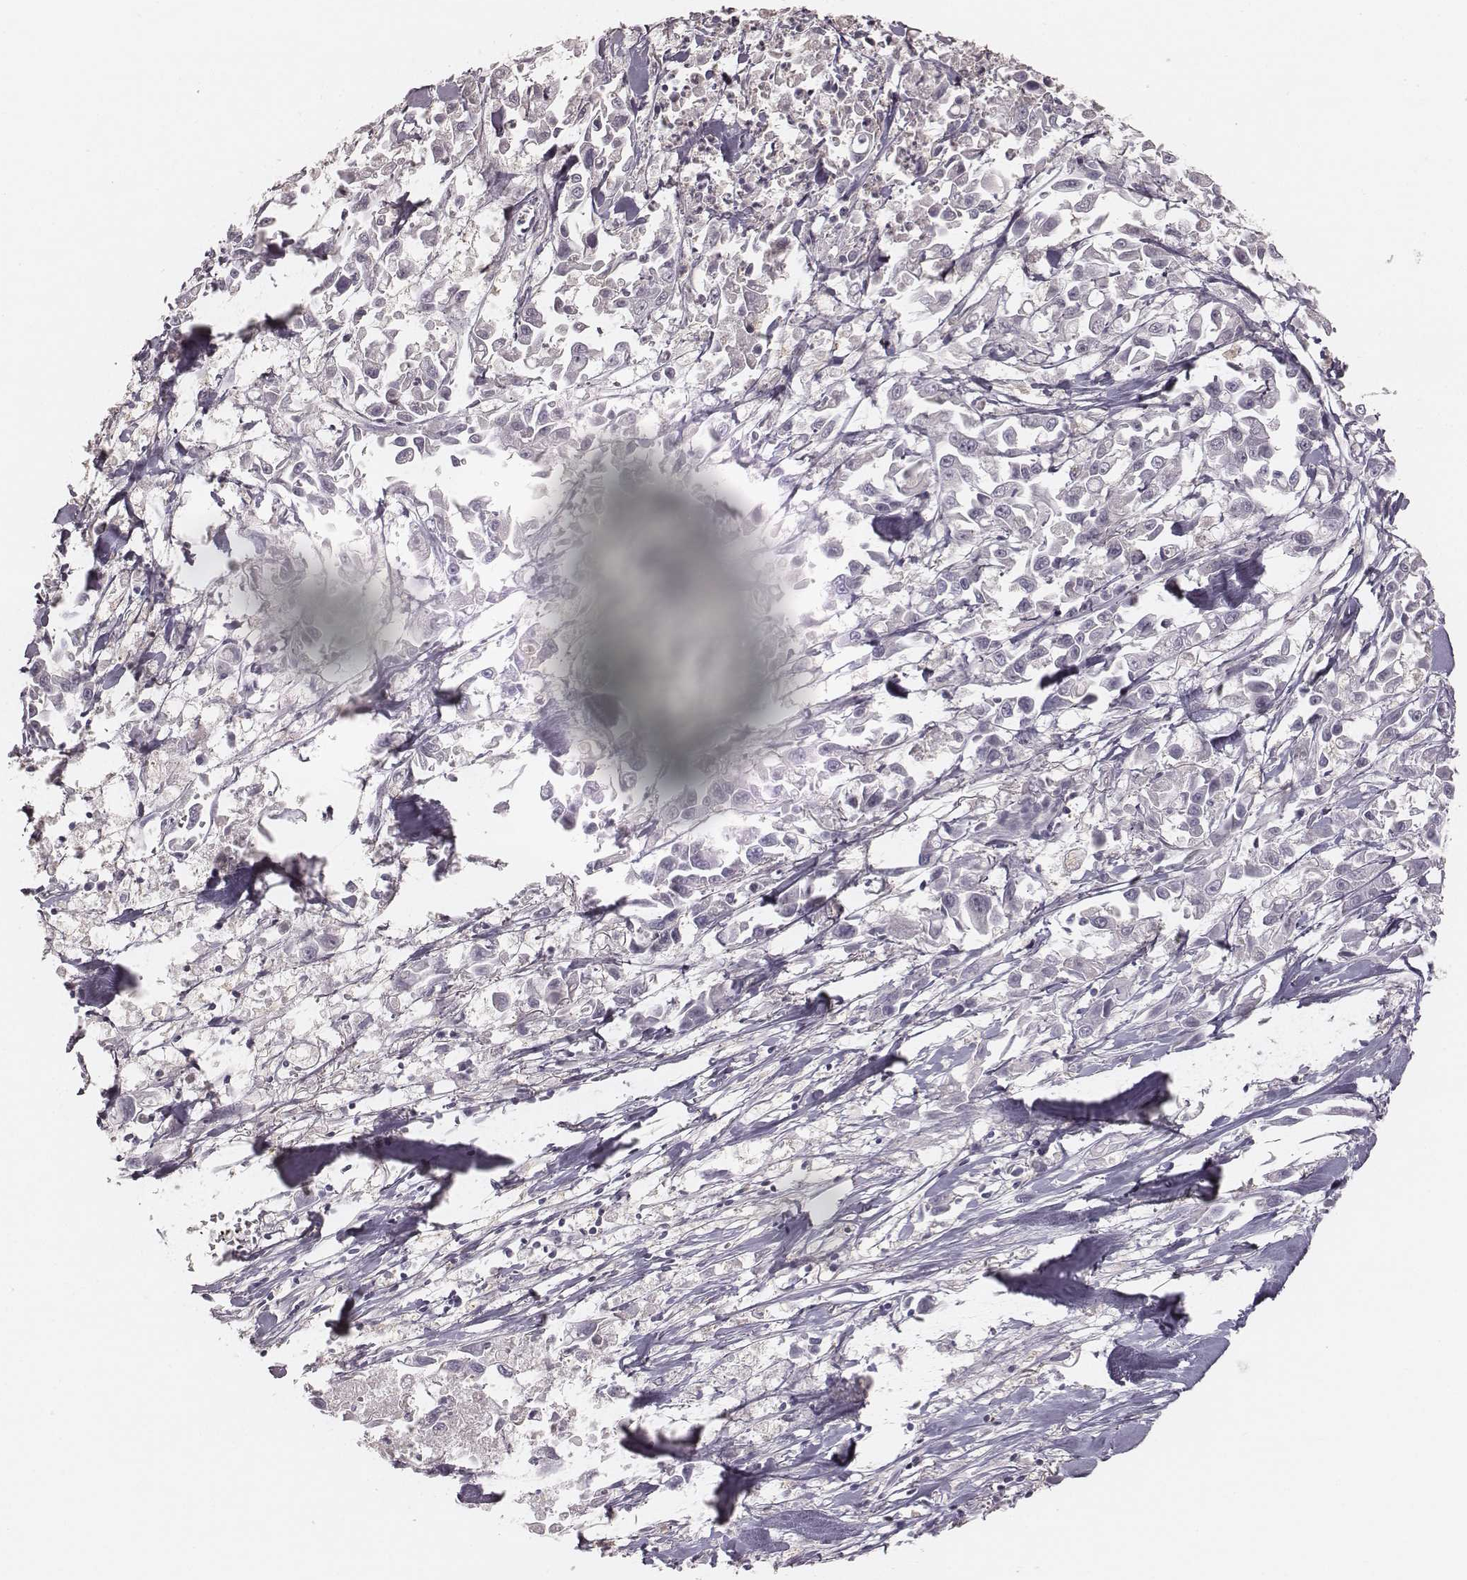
{"staining": {"intensity": "negative", "quantity": "none", "location": "none"}, "tissue": "pancreatic cancer", "cell_type": "Tumor cells", "image_type": "cancer", "snomed": [{"axis": "morphology", "description": "Adenocarcinoma, NOS"}, {"axis": "topography", "description": "Pancreas"}], "caption": "Immunohistochemistry histopathology image of pancreatic cancer (adenocarcinoma) stained for a protein (brown), which exhibits no staining in tumor cells. (DAB (3,3'-diaminobenzidine) IHC visualized using brightfield microscopy, high magnification).", "gene": "TDRD5", "patient": {"sex": "female", "age": 83}}